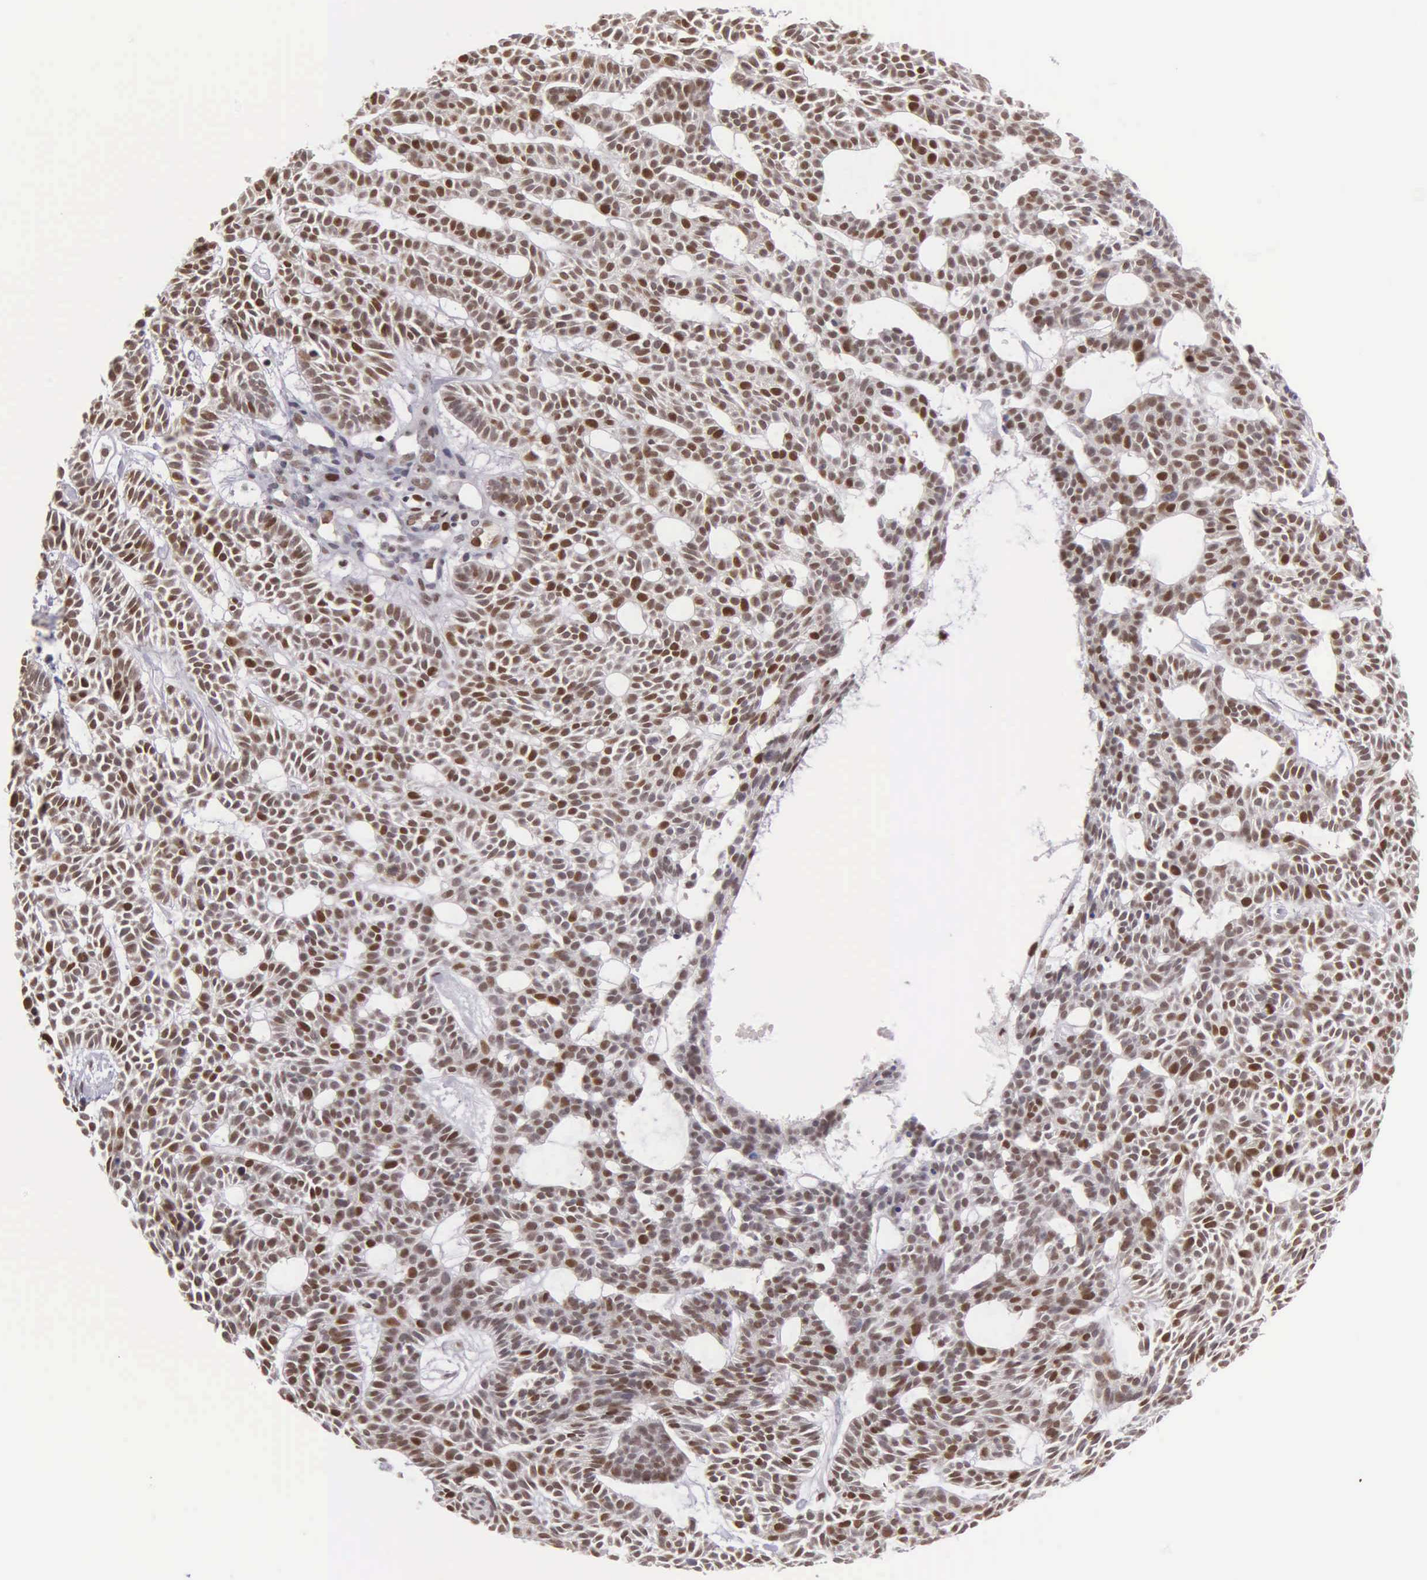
{"staining": {"intensity": "moderate", "quantity": ">75%", "location": "nuclear"}, "tissue": "skin cancer", "cell_type": "Tumor cells", "image_type": "cancer", "snomed": [{"axis": "morphology", "description": "Basal cell carcinoma"}, {"axis": "topography", "description": "Skin"}], "caption": "Immunohistochemistry image of basal cell carcinoma (skin) stained for a protein (brown), which shows medium levels of moderate nuclear staining in about >75% of tumor cells.", "gene": "UBR7", "patient": {"sex": "male", "age": 75}}